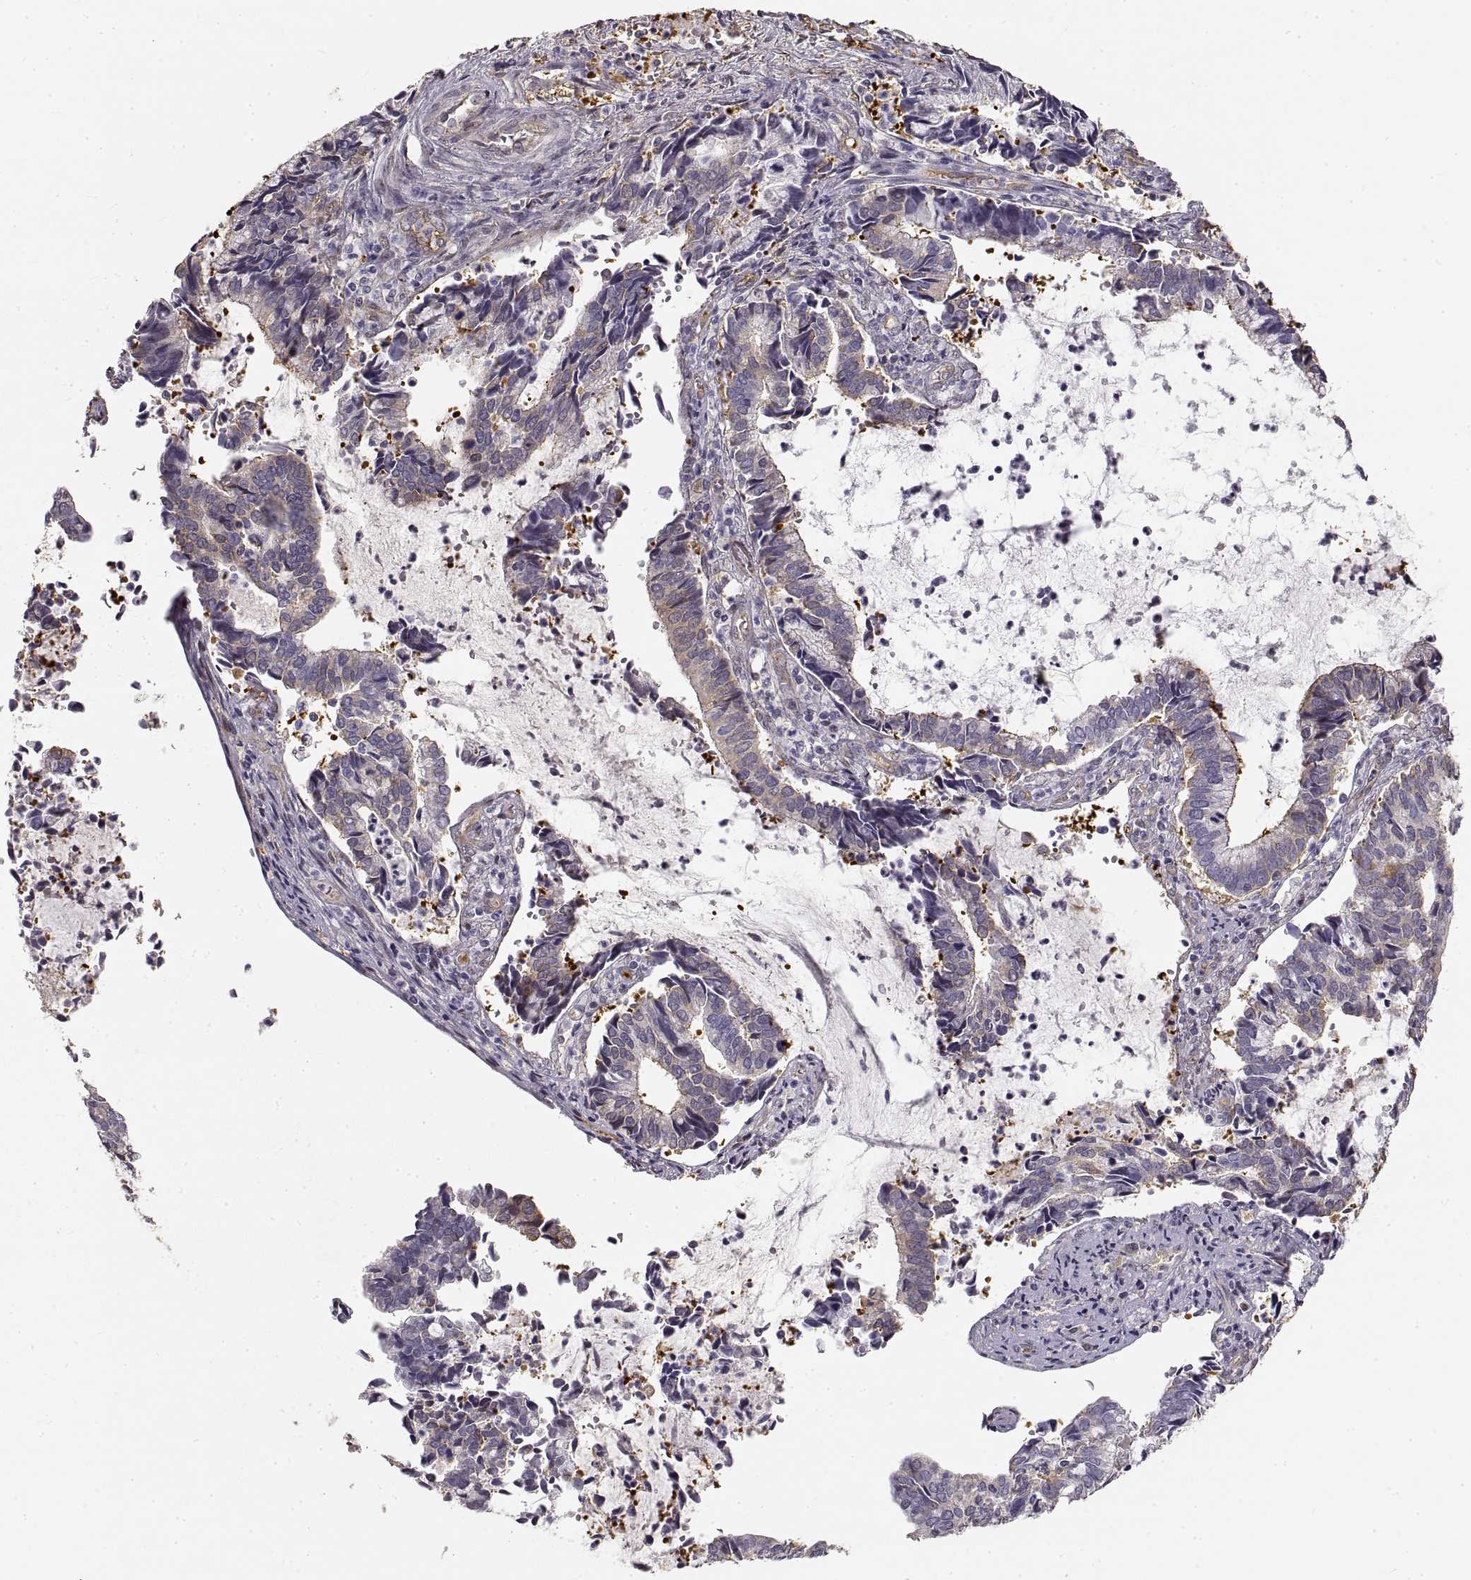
{"staining": {"intensity": "moderate", "quantity": "<25%", "location": "cytoplasmic/membranous"}, "tissue": "cervical cancer", "cell_type": "Tumor cells", "image_type": "cancer", "snomed": [{"axis": "morphology", "description": "Adenocarcinoma, NOS"}, {"axis": "topography", "description": "Cervix"}], "caption": "A micrograph of human cervical adenocarcinoma stained for a protein demonstrates moderate cytoplasmic/membranous brown staining in tumor cells.", "gene": "HSP90AB1", "patient": {"sex": "female", "age": 42}}